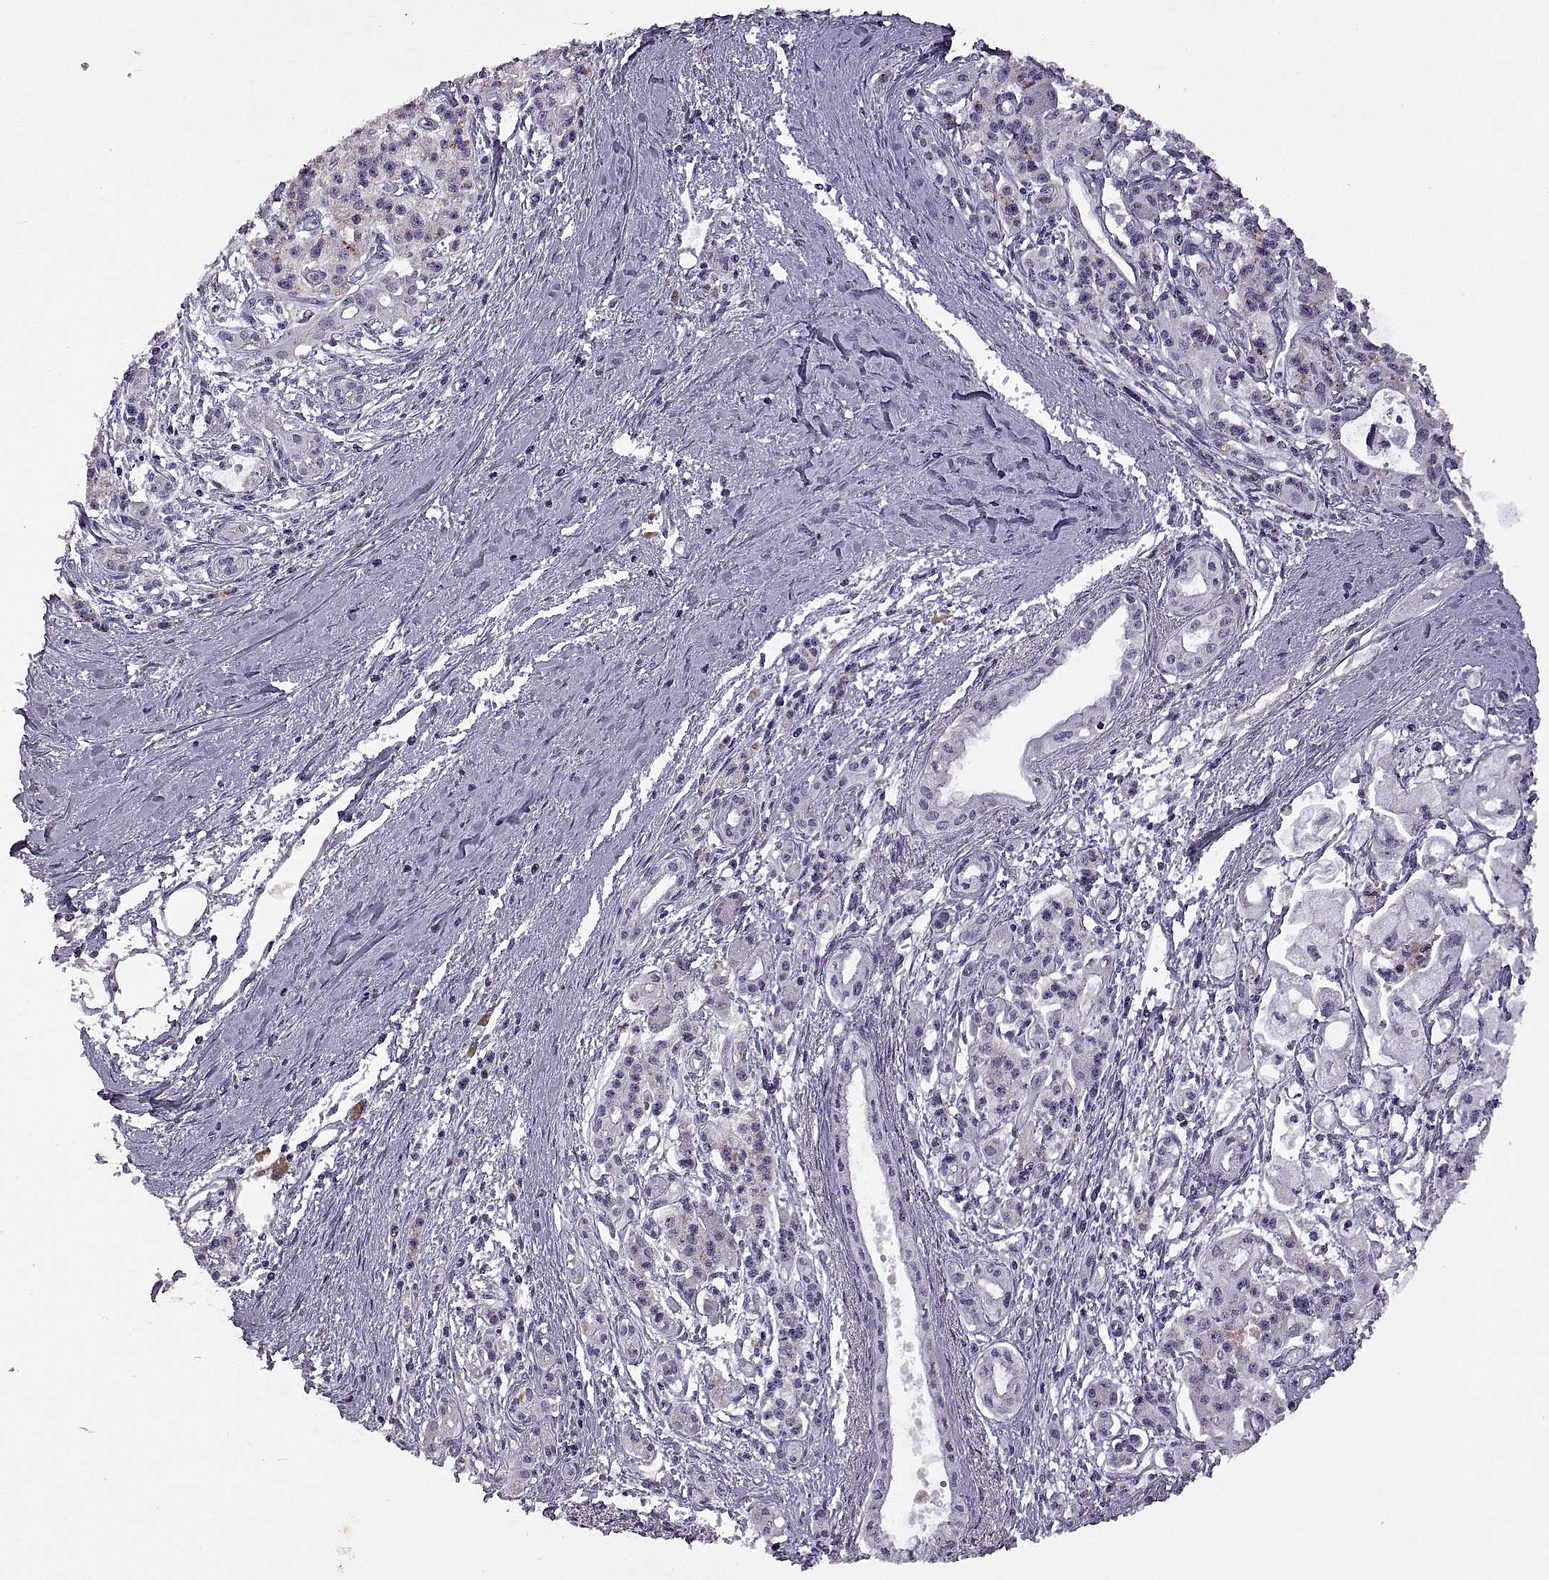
{"staining": {"intensity": "negative", "quantity": "none", "location": "none"}, "tissue": "pancreatic cancer", "cell_type": "Tumor cells", "image_type": "cancer", "snomed": [{"axis": "morphology", "description": "Adenocarcinoma, NOS"}, {"axis": "topography", "description": "Pancreas"}], "caption": "There is no significant staining in tumor cells of pancreatic cancer (adenocarcinoma).", "gene": "DEFB136", "patient": {"sex": "male", "age": 70}}